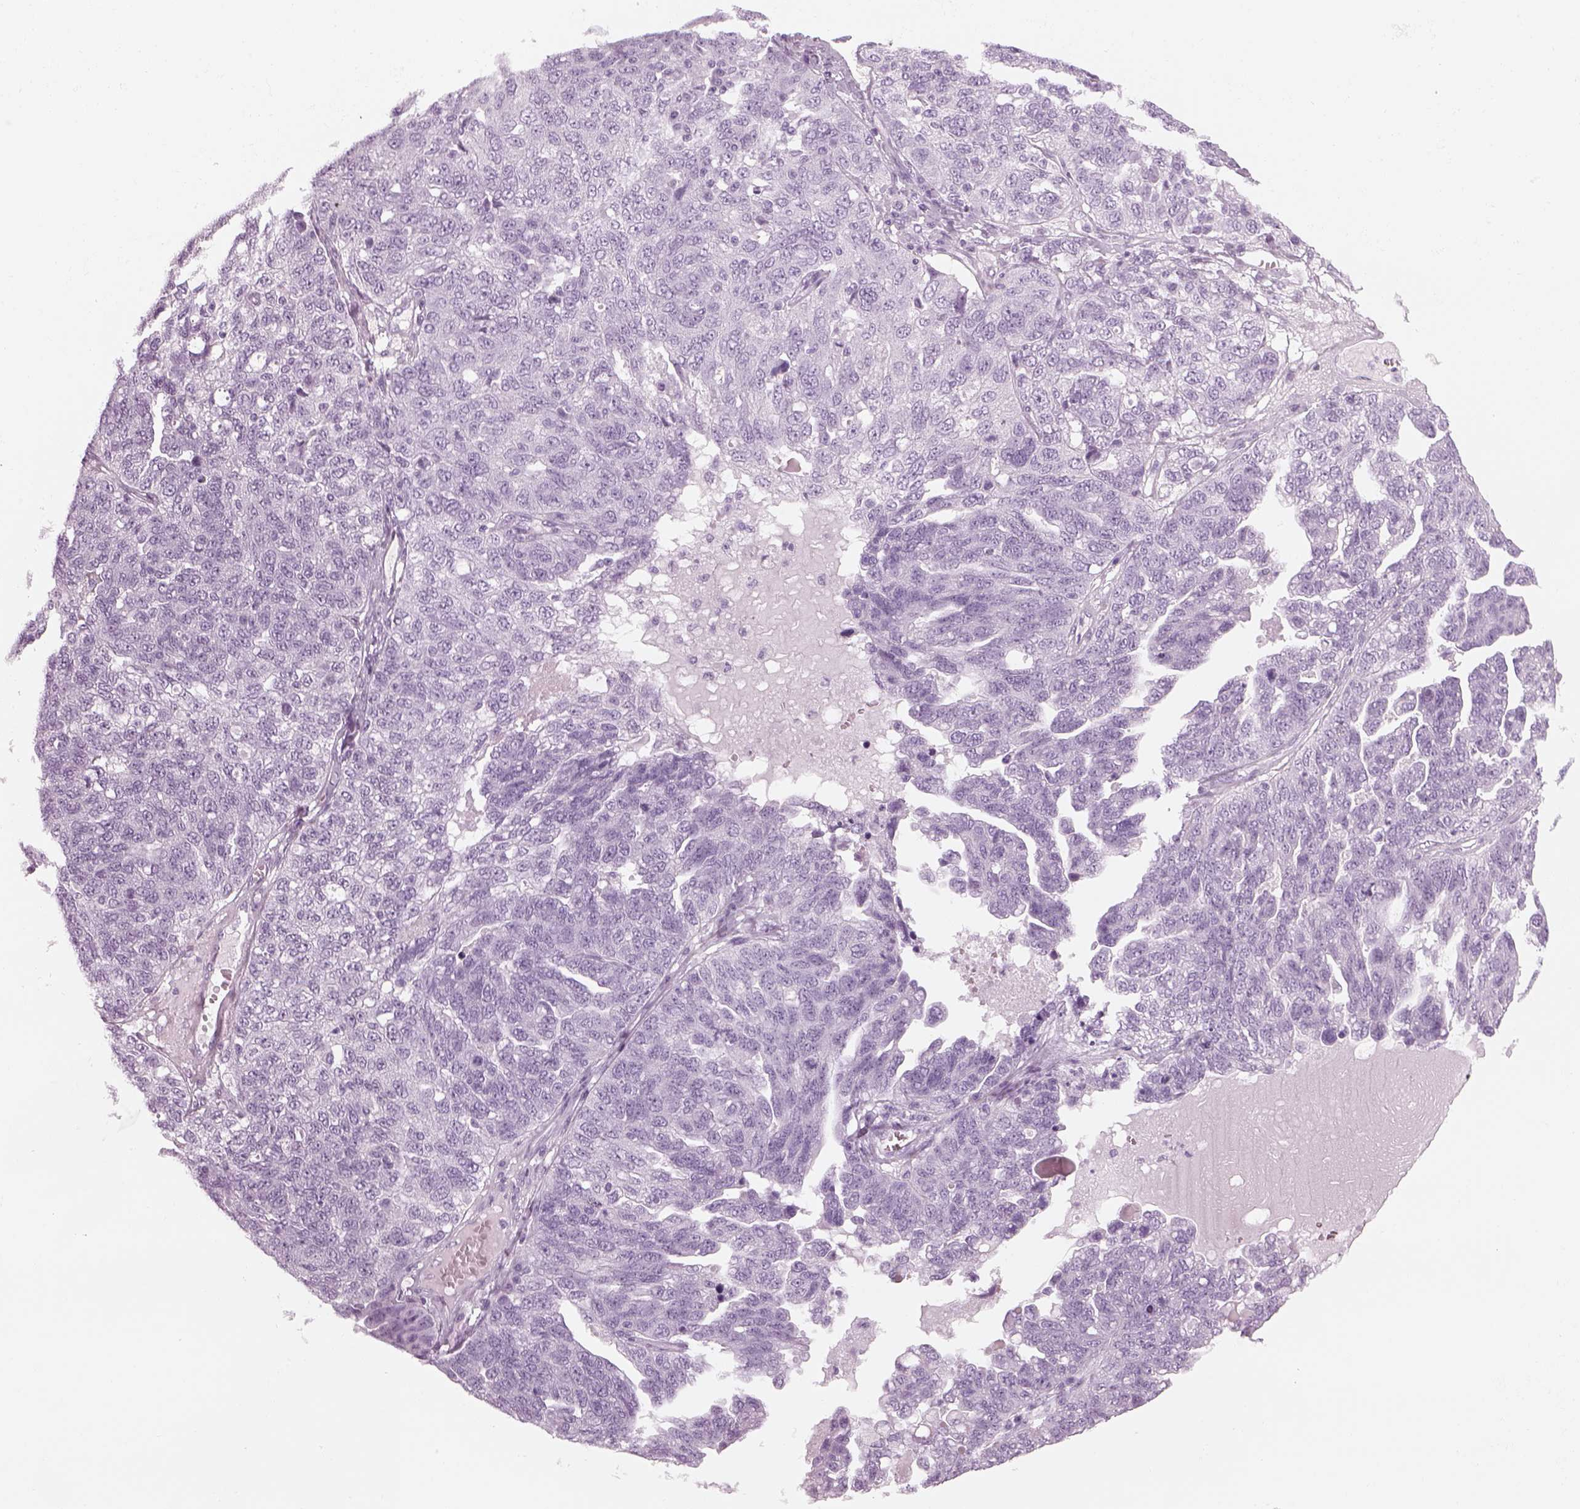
{"staining": {"intensity": "negative", "quantity": "none", "location": "none"}, "tissue": "ovarian cancer", "cell_type": "Tumor cells", "image_type": "cancer", "snomed": [{"axis": "morphology", "description": "Cystadenocarcinoma, serous, NOS"}, {"axis": "topography", "description": "Ovary"}], "caption": "Micrograph shows no protein staining in tumor cells of ovarian cancer (serous cystadenocarcinoma) tissue.", "gene": "PABPC1L2B", "patient": {"sex": "female", "age": 71}}